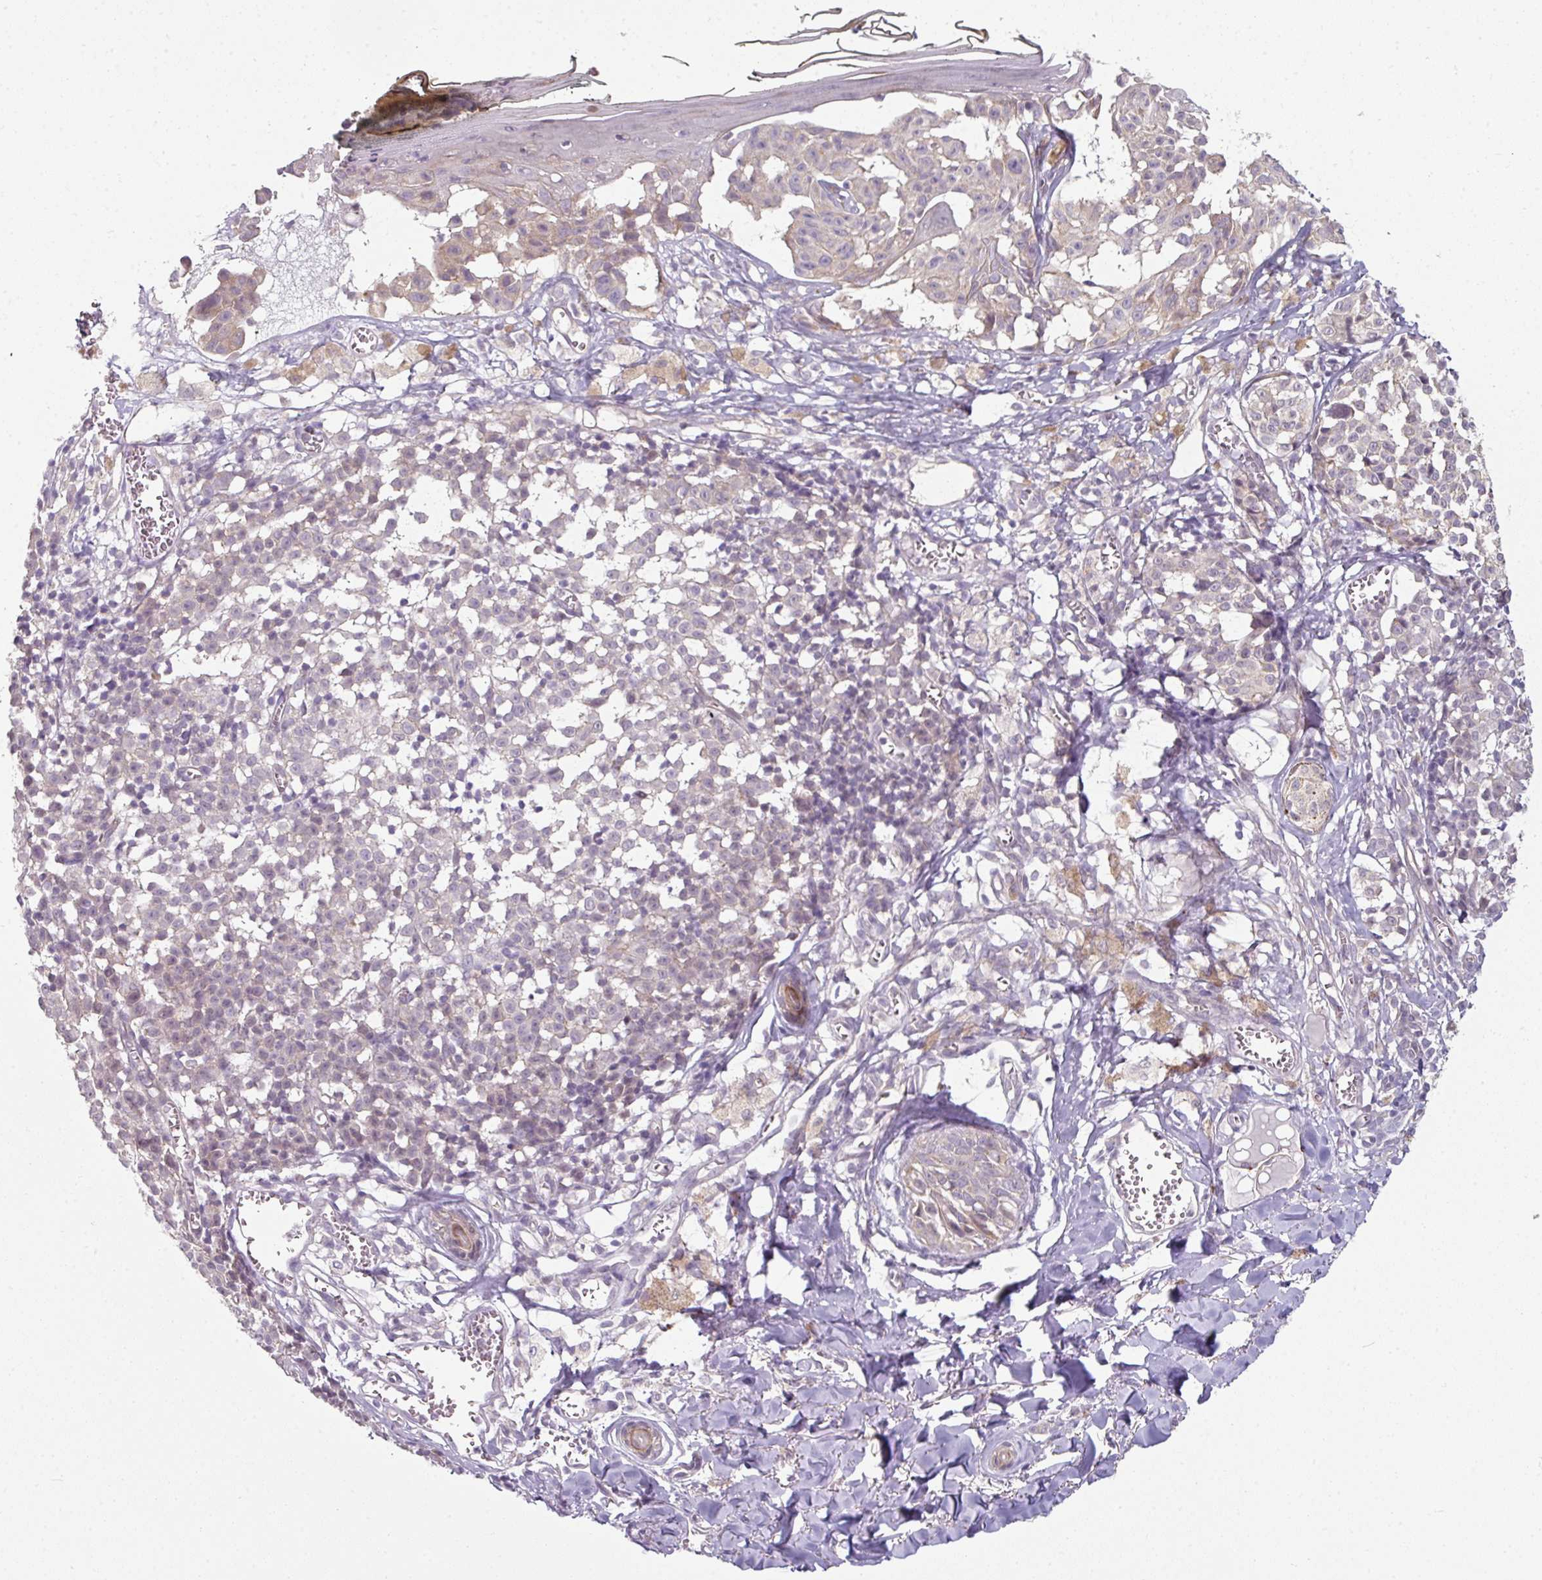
{"staining": {"intensity": "negative", "quantity": "none", "location": "none"}, "tissue": "melanoma", "cell_type": "Tumor cells", "image_type": "cancer", "snomed": [{"axis": "morphology", "description": "Malignant melanoma, NOS"}, {"axis": "topography", "description": "Skin"}], "caption": "IHC micrograph of melanoma stained for a protein (brown), which exhibits no staining in tumor cells.", "gene": "C19orf33", "patient": {"sex": "female", "age": 43}}